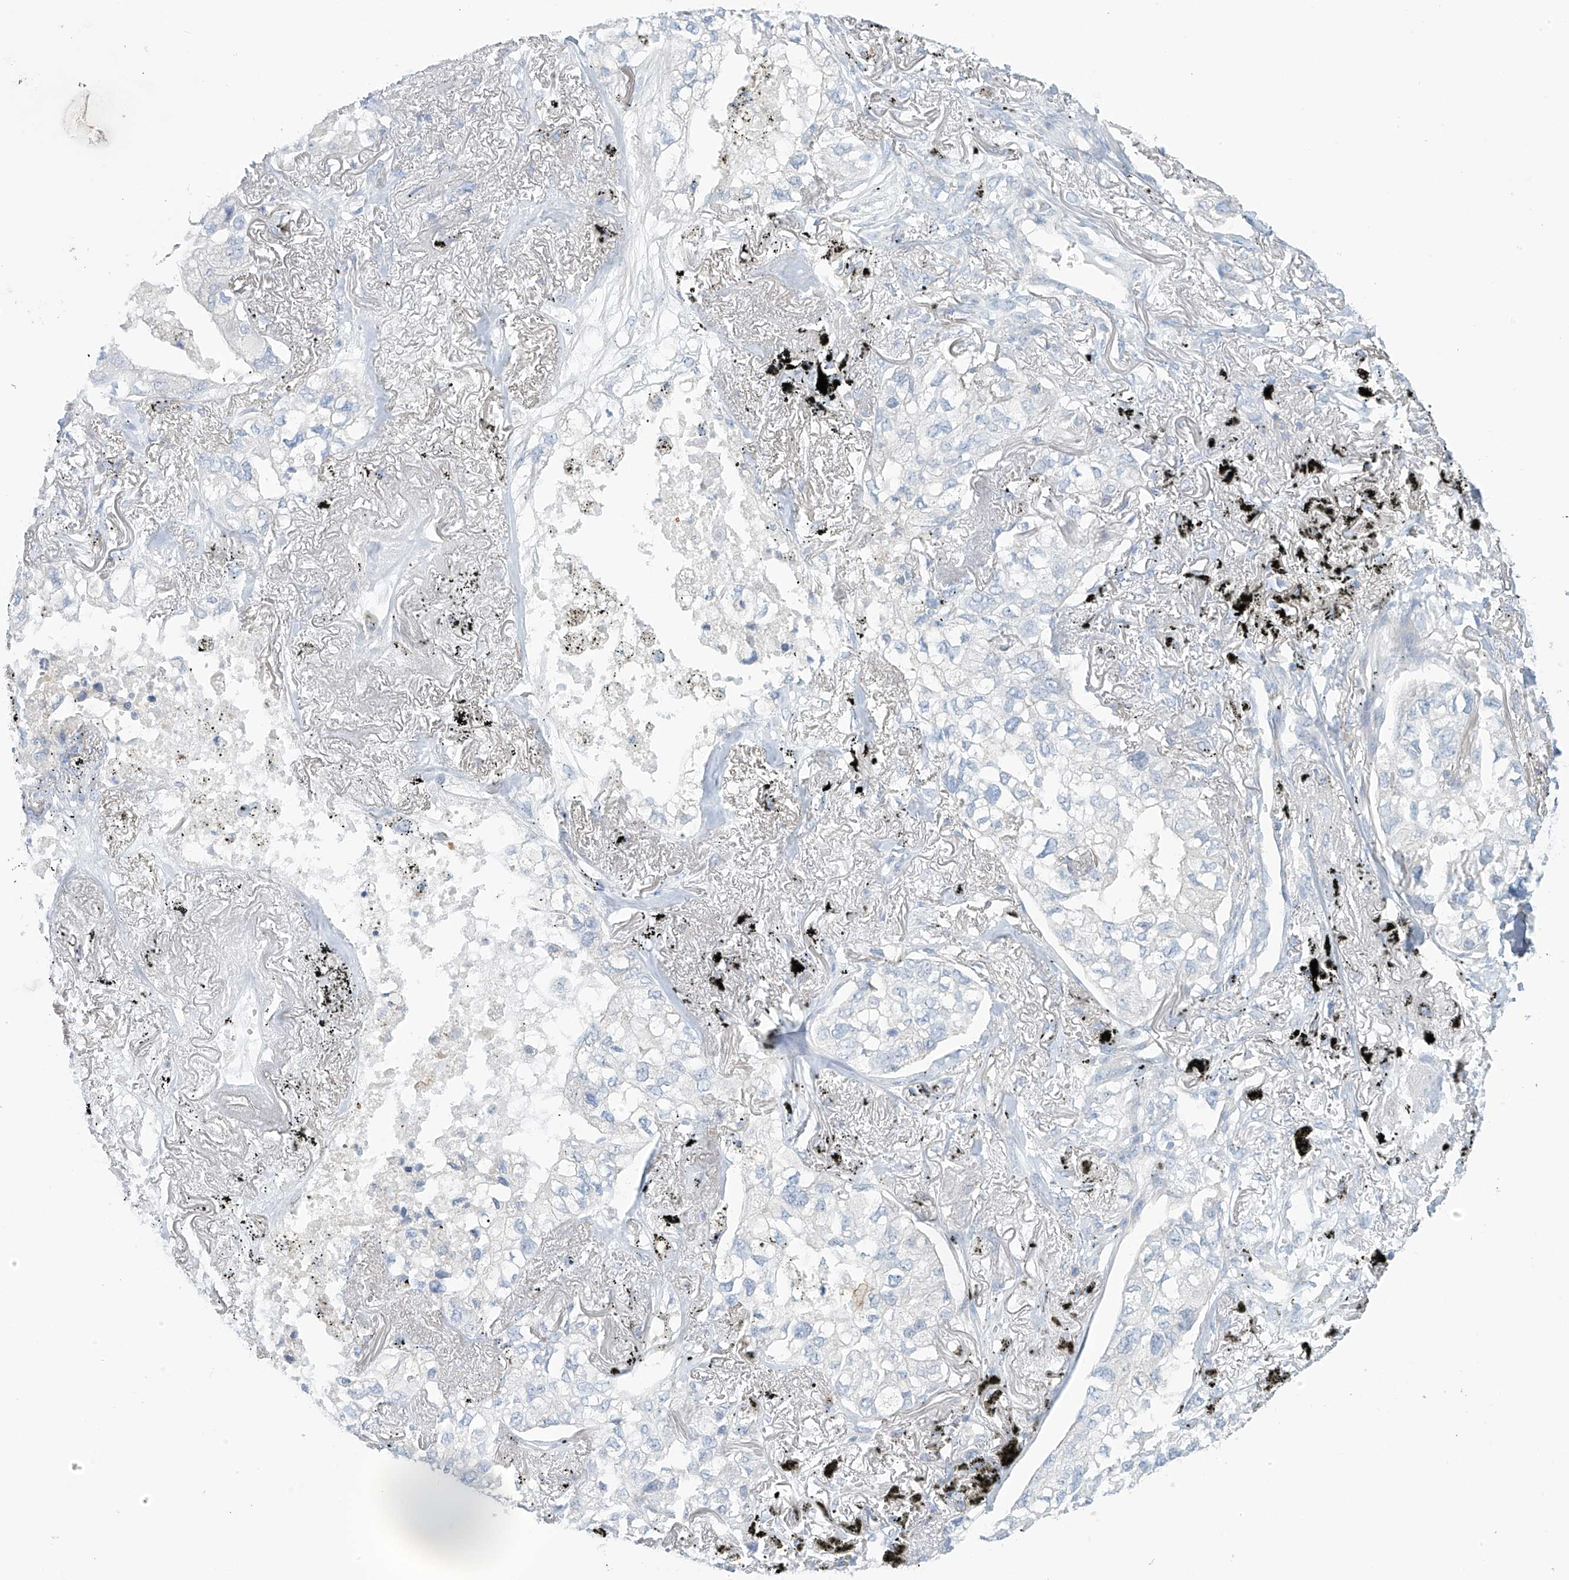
{"staining": {"intensity": "negative", "quantity": "none", "location": "none"}, "tissue": "lung cancer", "cell_type": "Tumor cells", "image_type": "cancer", "snomed": [{"axis": "morphology", "description": "Adenocarcinoma, NOS"}, {"axis": "topography", "description": "Lung"}], "caption": "The IHC histopathology image has no significant staining in tumor cells of lung cancer (adenocarcinoma) tissue.", "gene": "SLC6A12", "patient": {"sex": "male", "age": 65}}